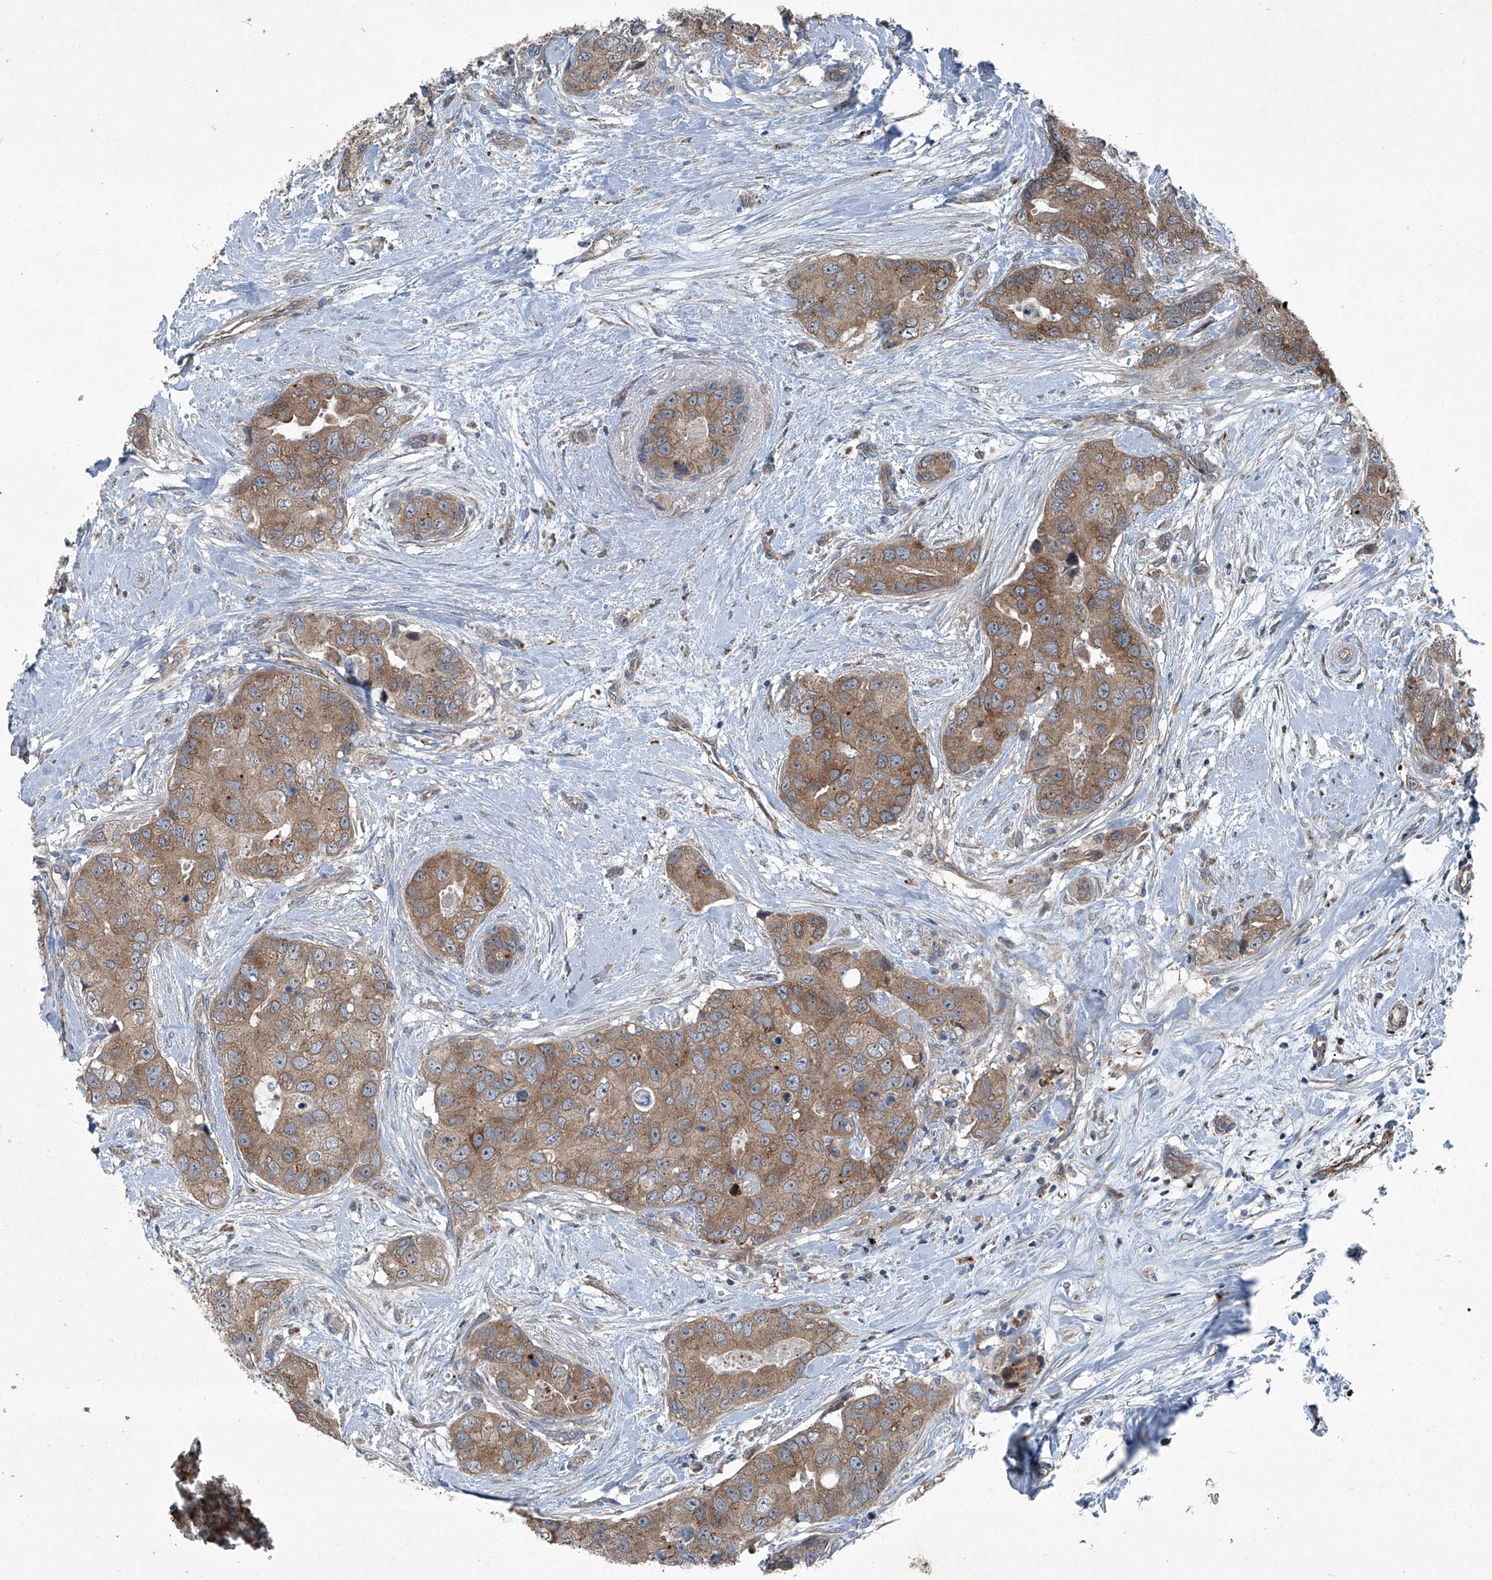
{"staining": {"intensity": "moderate", "quantity": ">75%", "location": "cytoplasmic/membranous"}, "tissue": "breast cancer", "cell_type": "Tumor cells", "image_type": "cancer", "snomed": [{"axis": "morphology", "description": "Duct carcinoma"}, {"axis": "topography", "description": "Breast"}], "caption": "Human breast cancer stained with a brown dye displays moderate cytoplasmic/membranous positive expression in about >75% of tumor cells.", "gene": "SENP2", "patient": {"sex": "female", "age": 62}}